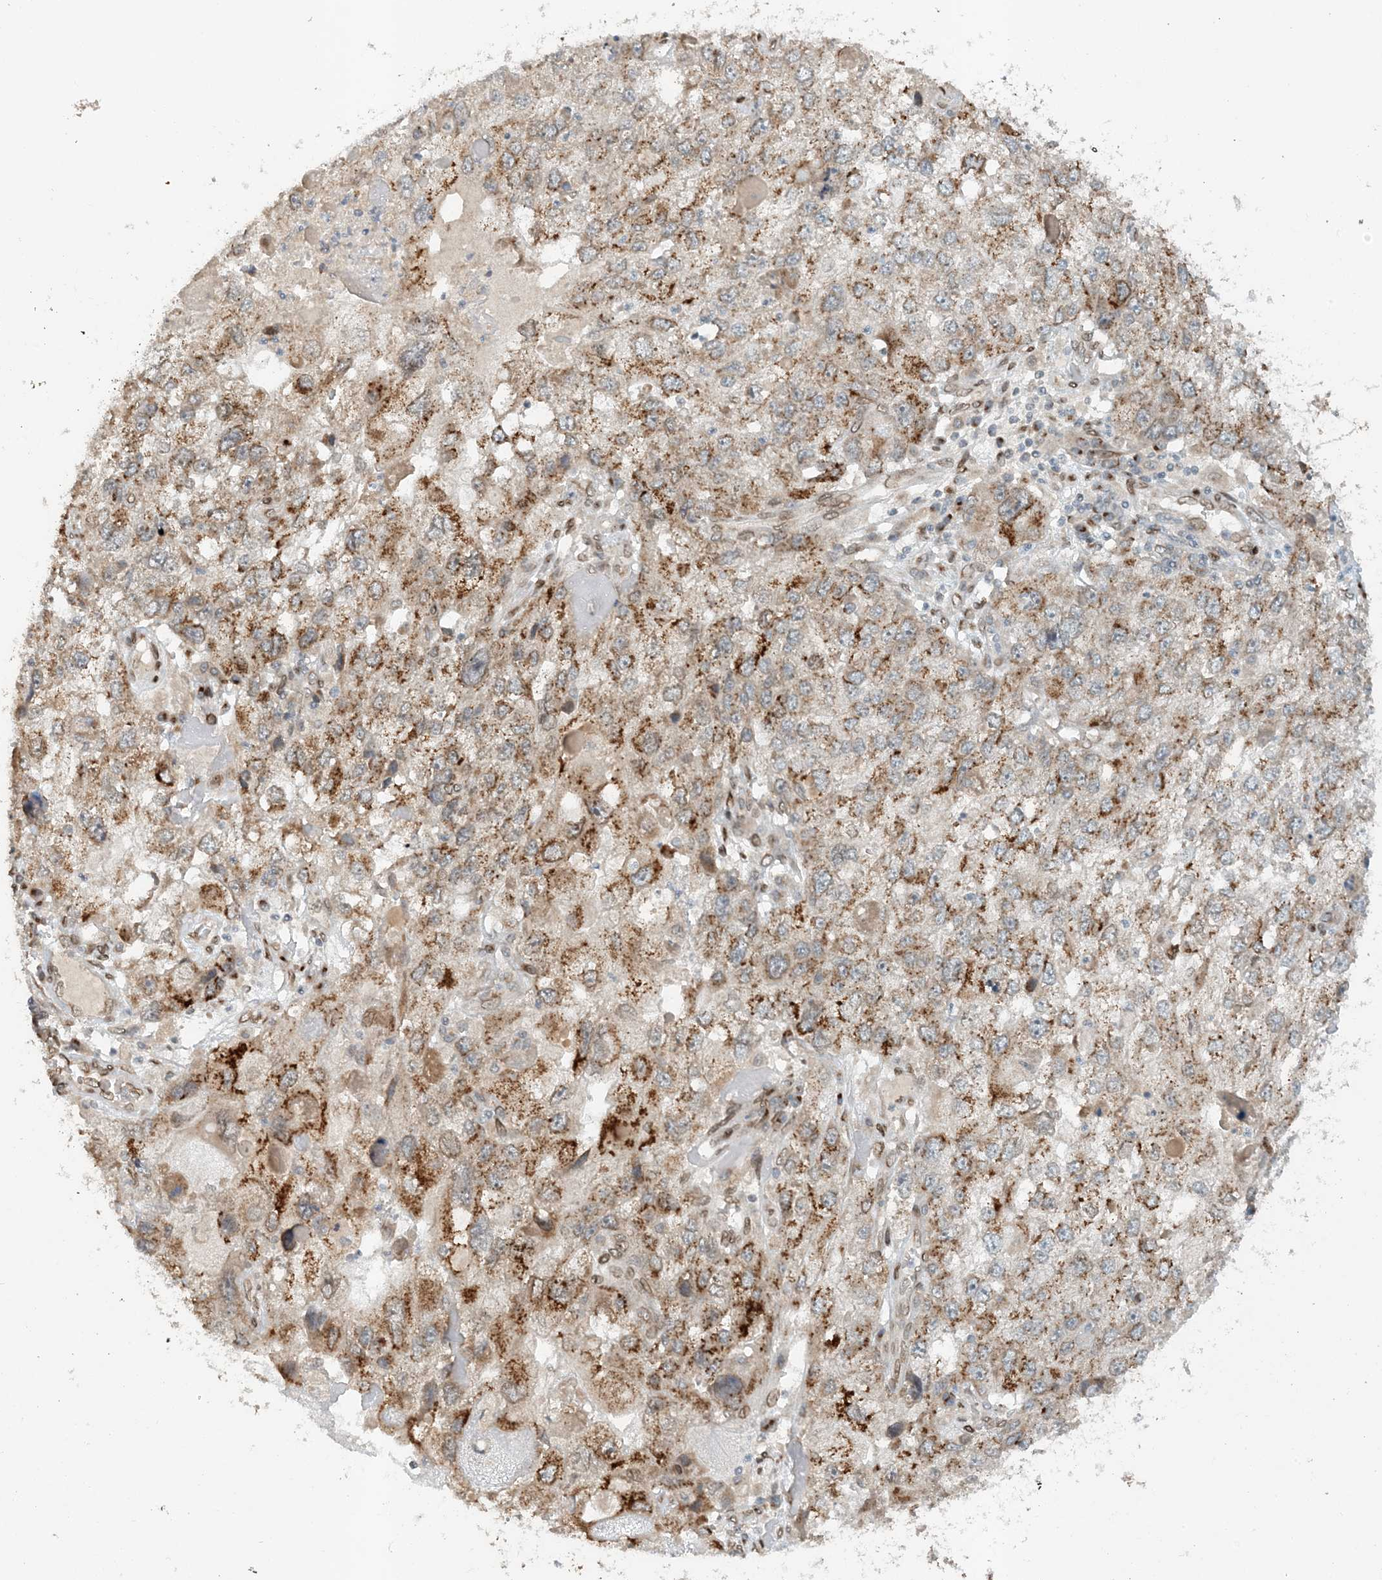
{"staining": {"intensity": "strong", "quantity": "25%-75%", "location": "cytoplasmic/membranous"}, "tissue": "endometrial cancer", "cell_type": "Tumor cells", "image_type": "cancer", "snomed": [{"axis": "morphology", "description": "Adenocarcinoma, NOS"}, {"axis": "topography", "description": "Endometrium"}], "caption": "Endometrial adenocarcinoma stained with a protein marker reveals strong staining in tumor cells.", "gene": "SLC35A2", "patient": {"sex": "female", "age": 49}}